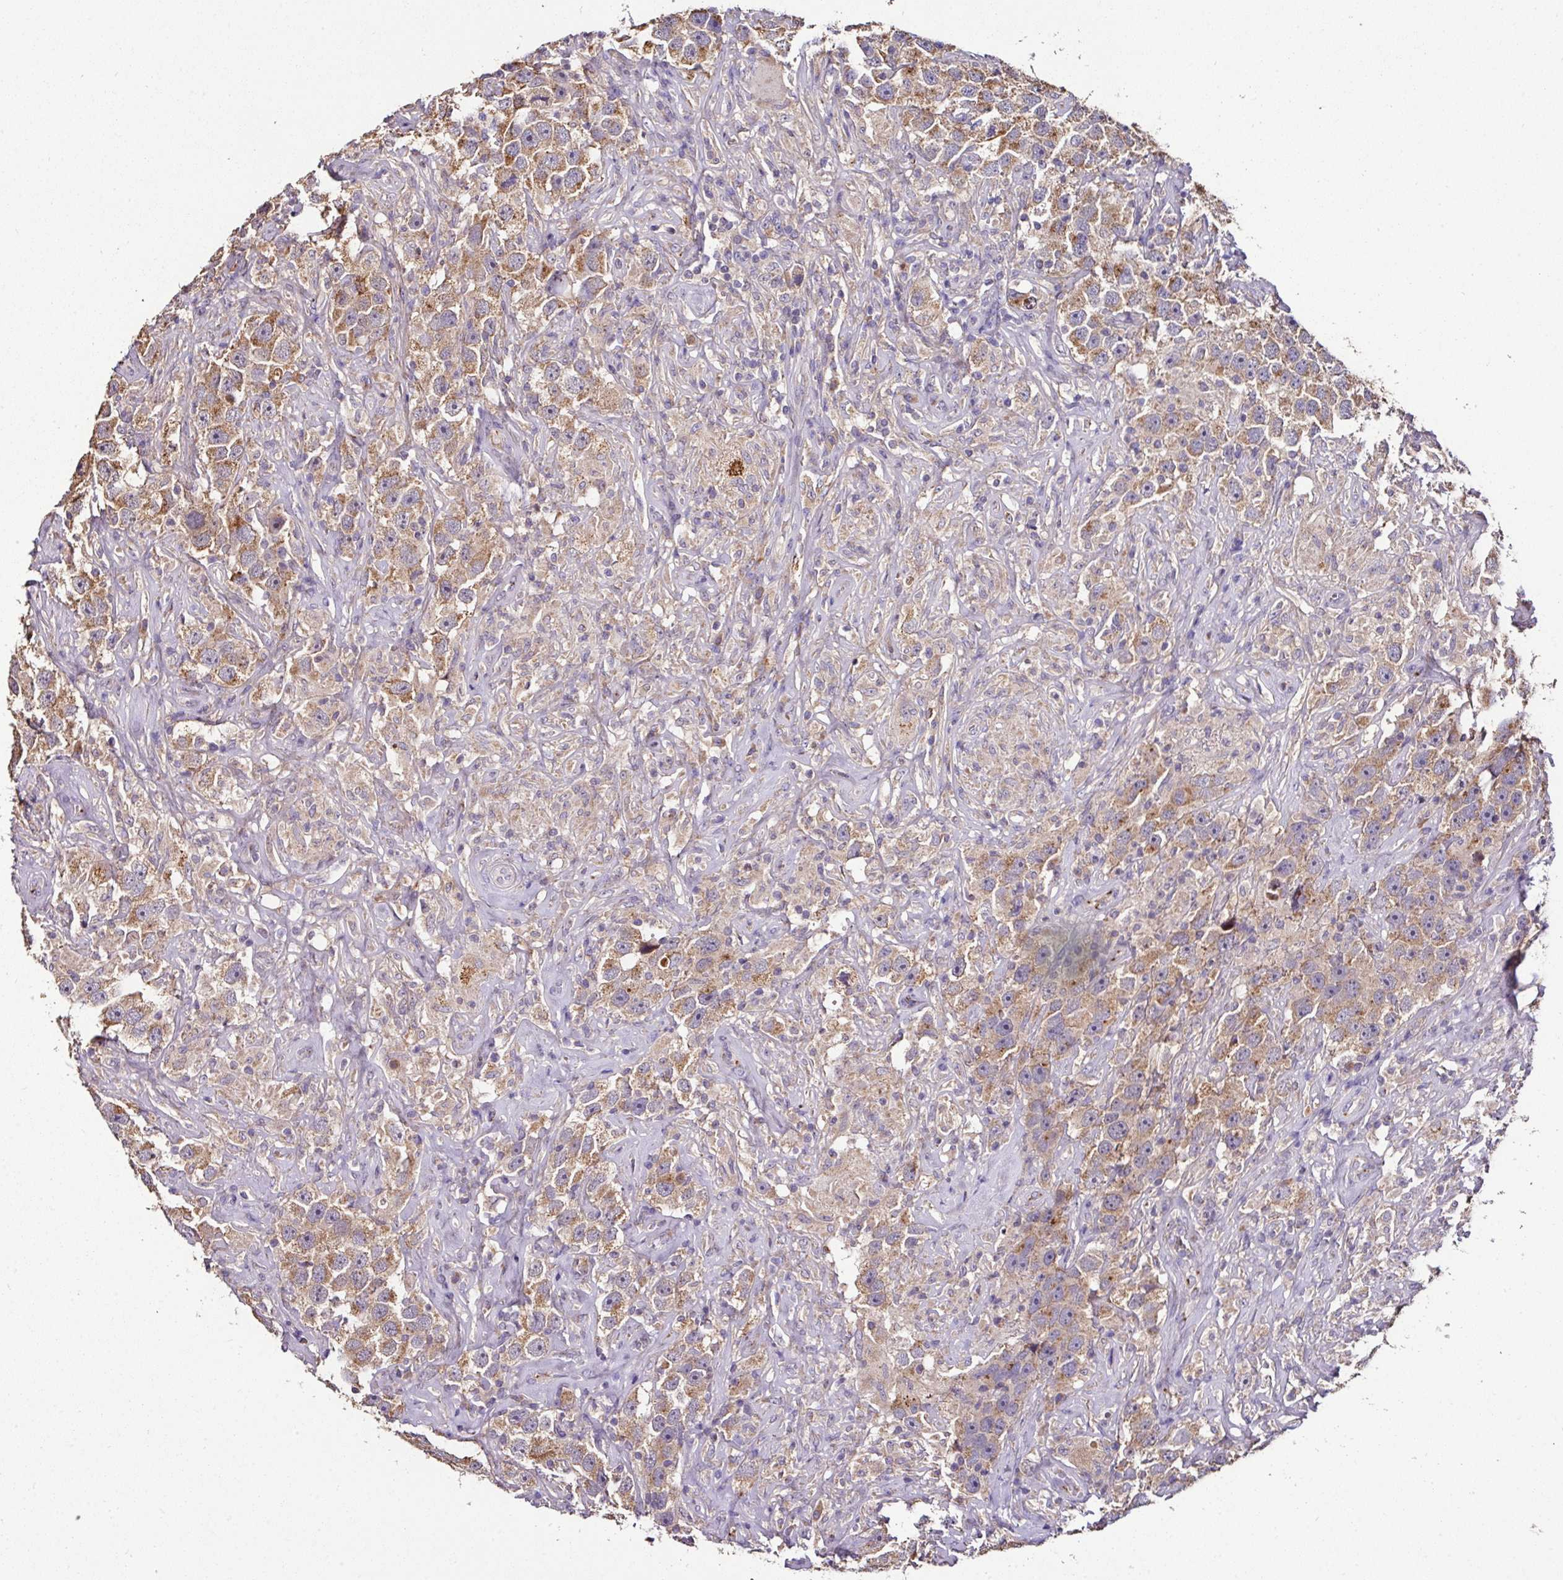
{"staining": {"intensity": "moderate", "quantity": ">75%", "location": "cytoplasmic/membranous"}, "tissue": "testis cancer", "cell_type": "Tumor cells", "image_type": "cancer", "snomed": [{"axis": "morphology", "description": "Seminoma, NOS"}, {"axis": "topography", "description": "Testis"}], "caption": "Protein staining exhibits moderate cytoplasmic/membranous positivity in about >75% of tumor cells in seminoma (testis). Using DAB (3,3'-diaminobenzidine) (brown) and hematoxylin (blue) stains, captured at high magnification using brightfield microscopy.", "gene": "CPD", "patient": {"sex": "male", "age": 49}}